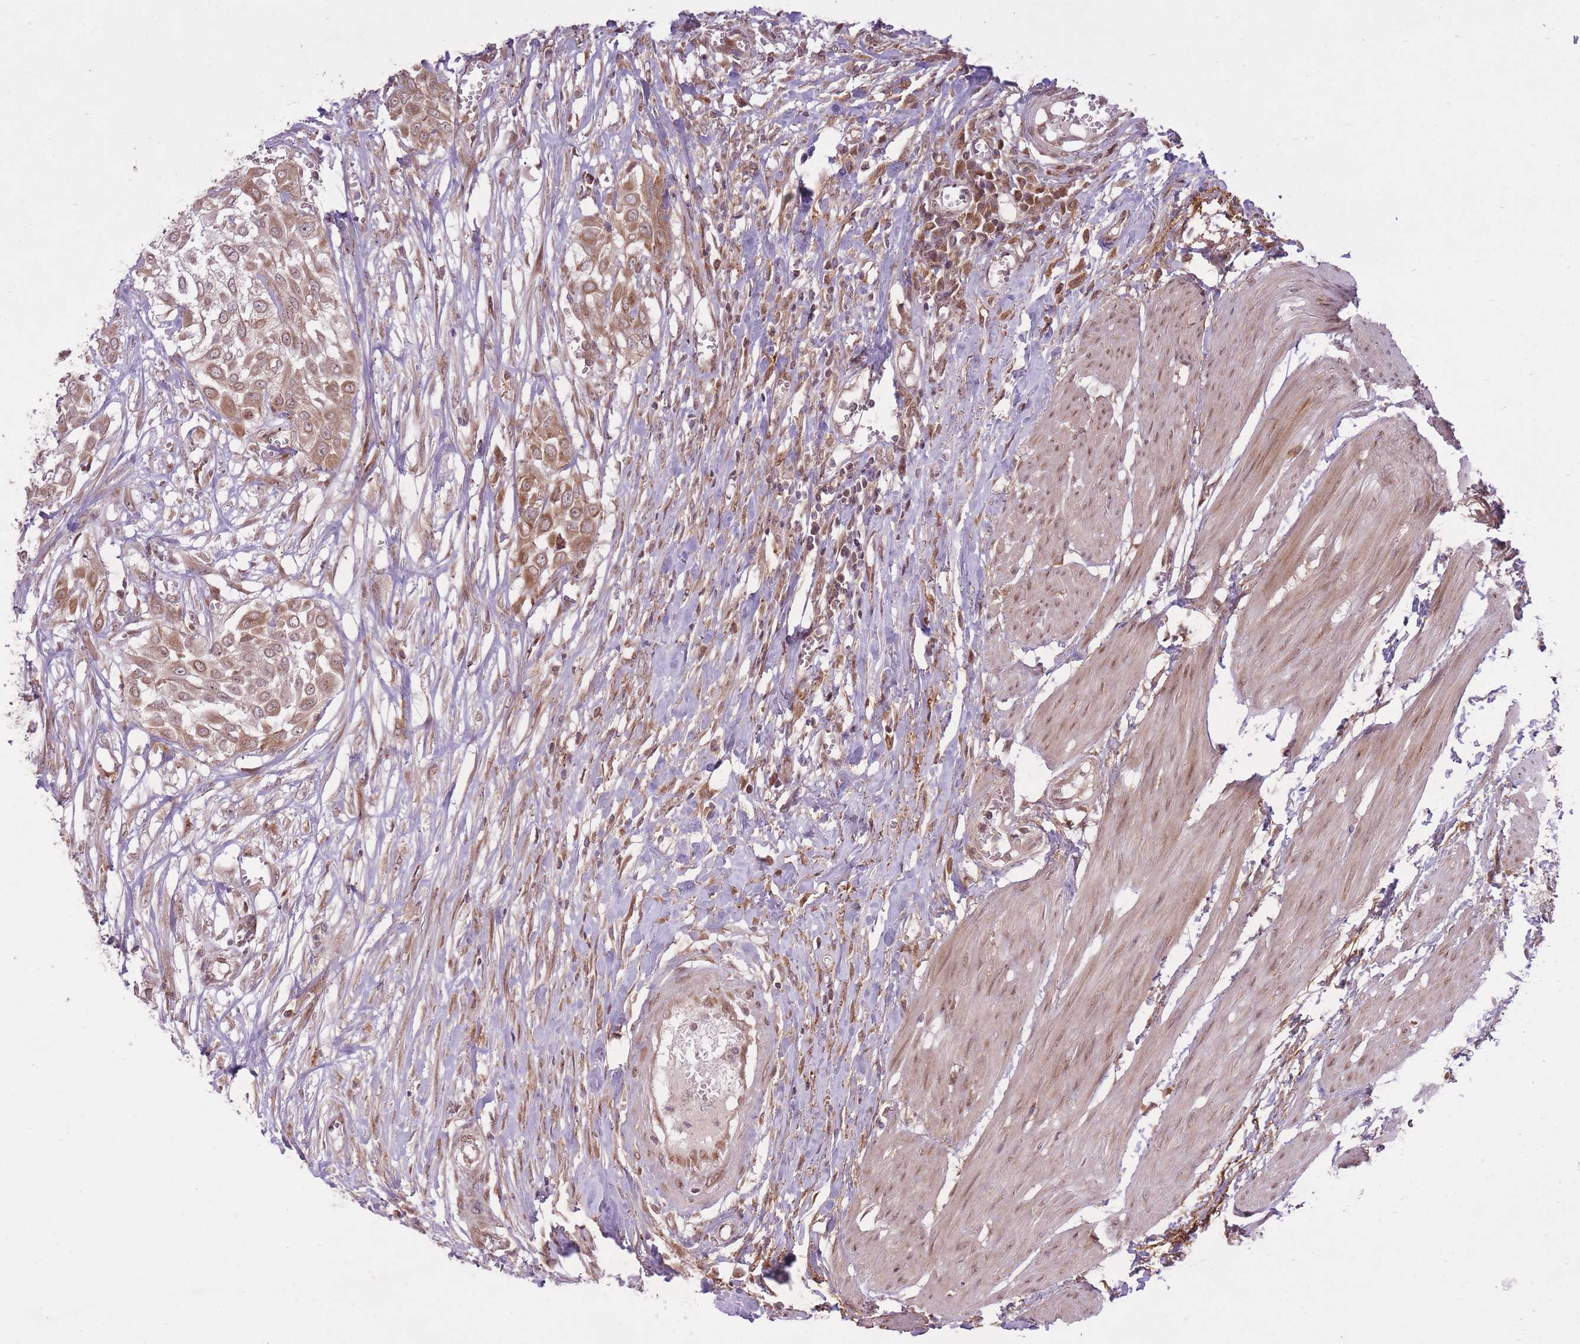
{"staining": {"intensity": "moderate", "quantity": ">75%", "location": "cytoplasmic/membranous,nuclear"}, "tissue": "urothelial cancer", "cell_type": "Tumor cells", "image_type": "cancer", "snomed": [{"axis": "morphology", "description": "Urothelial carcinoma, High grade"}, {"axis": "topography", "description": "Urinary bladder"}], "caption": "This histopathology image shows urothelial carcinoma (high-grade) stained with immunohistochemistry (IHC) to label a protein in brown. The cytoplasmic/membranous and nuclear of tumor cells show moderate positivity for the protein. Nuclei are counter-stained blue.", "gene": "ZNF391", "patient": {"sex": "male", "age": 57}}